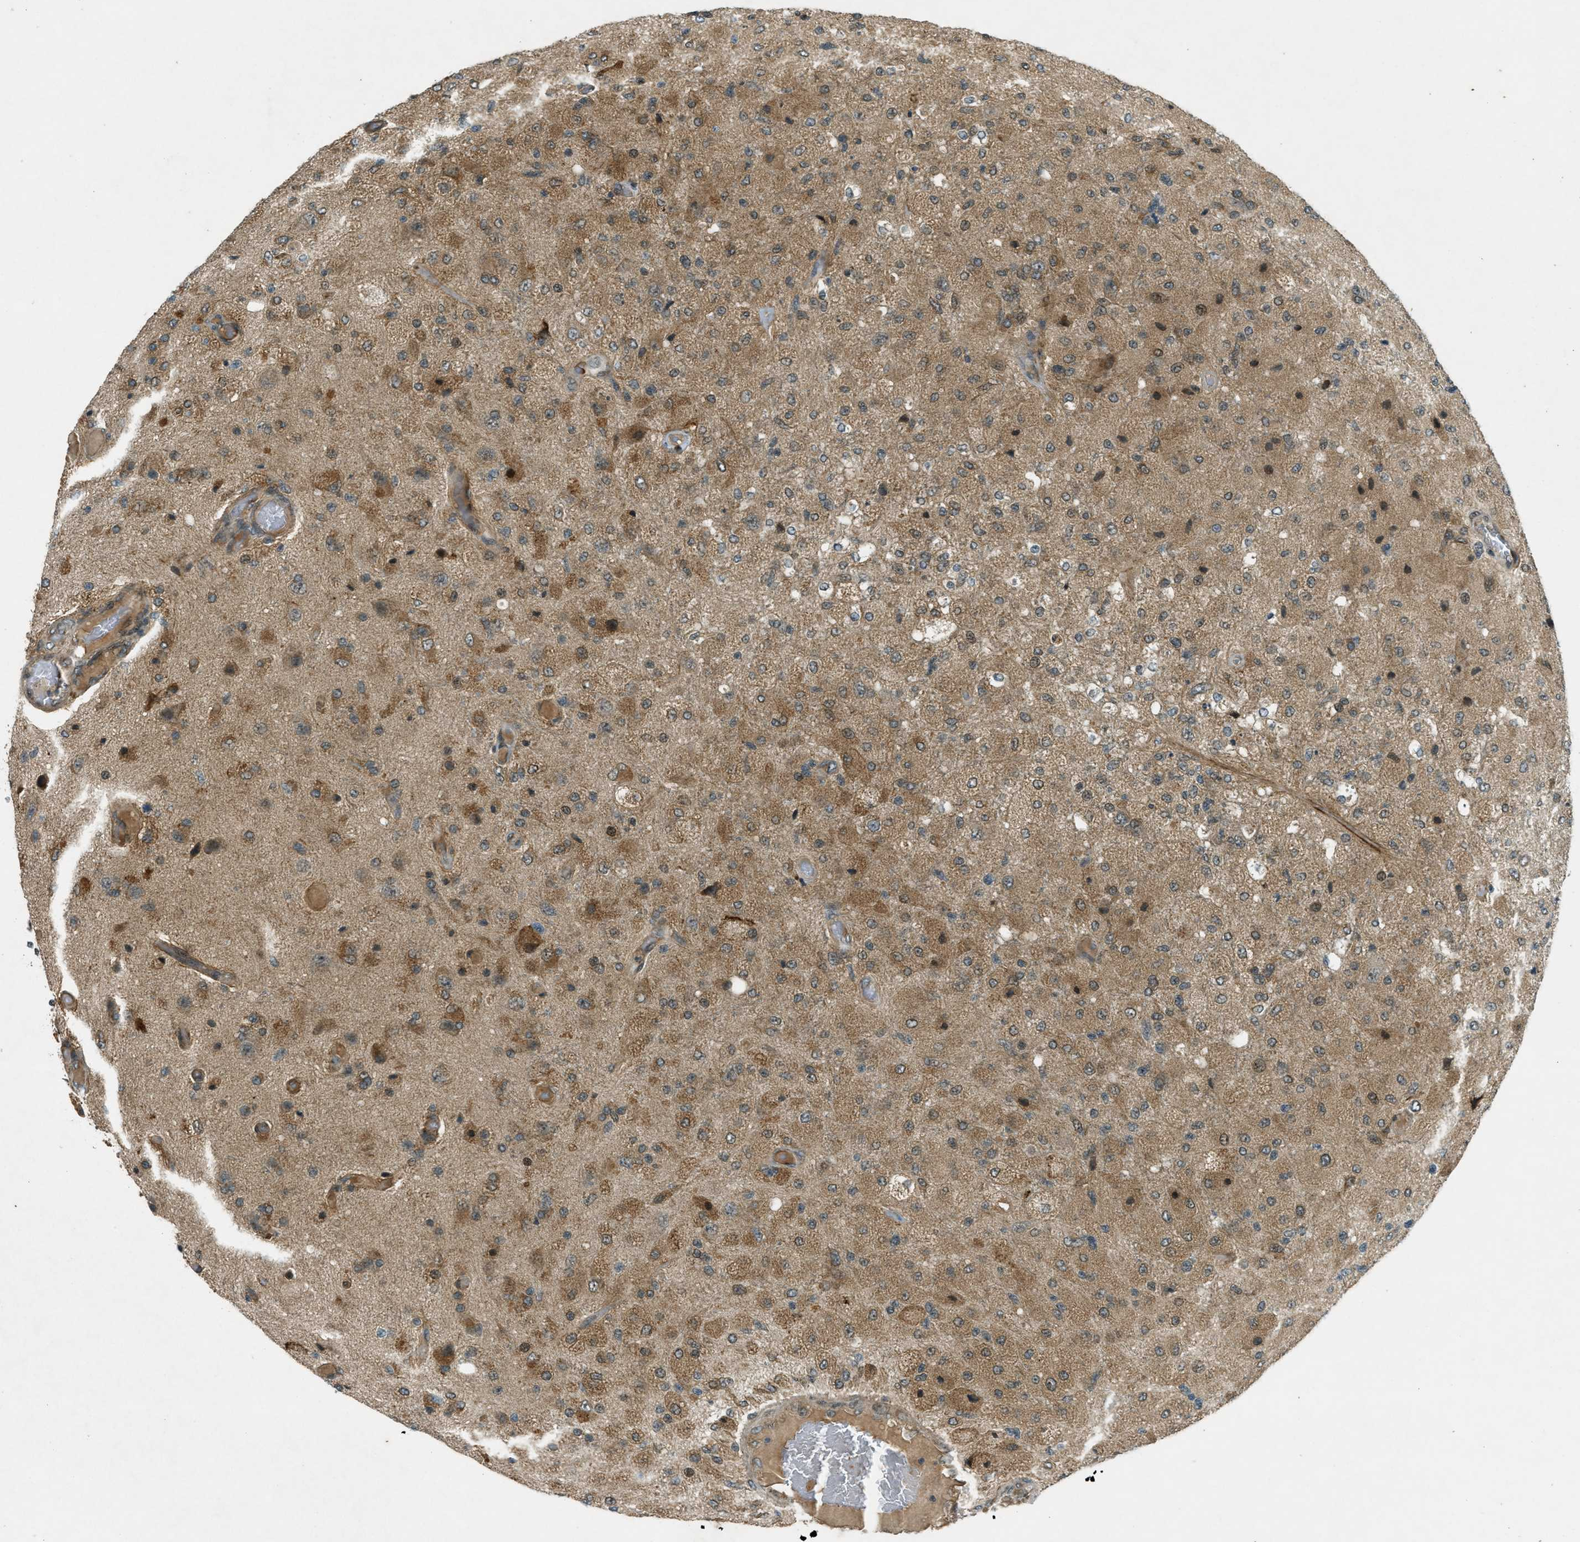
{"staining": {"intensity": "moderate", "quantity": ">75%", "location": "cytoplasmic/membranous"}, "tissue": "glioma", "cell_type": "Tumor cells", "image_type": "cancer", "snomed": [{"axis": "morphology", "description": "Normal tissue, NOS"}, {"axis": "morphology", "description": "Glioma, malignant, High grade"}, {"axis": "topography", "description": "Cerebral cortex"}], "caption": "This is an image of IHC staining of glioma, which shows moderate staining in the cytoplasmic/membranous of tumor cells.", "gene": "EIF2AK3", "patient": {"sex": "male", "age": 77}}